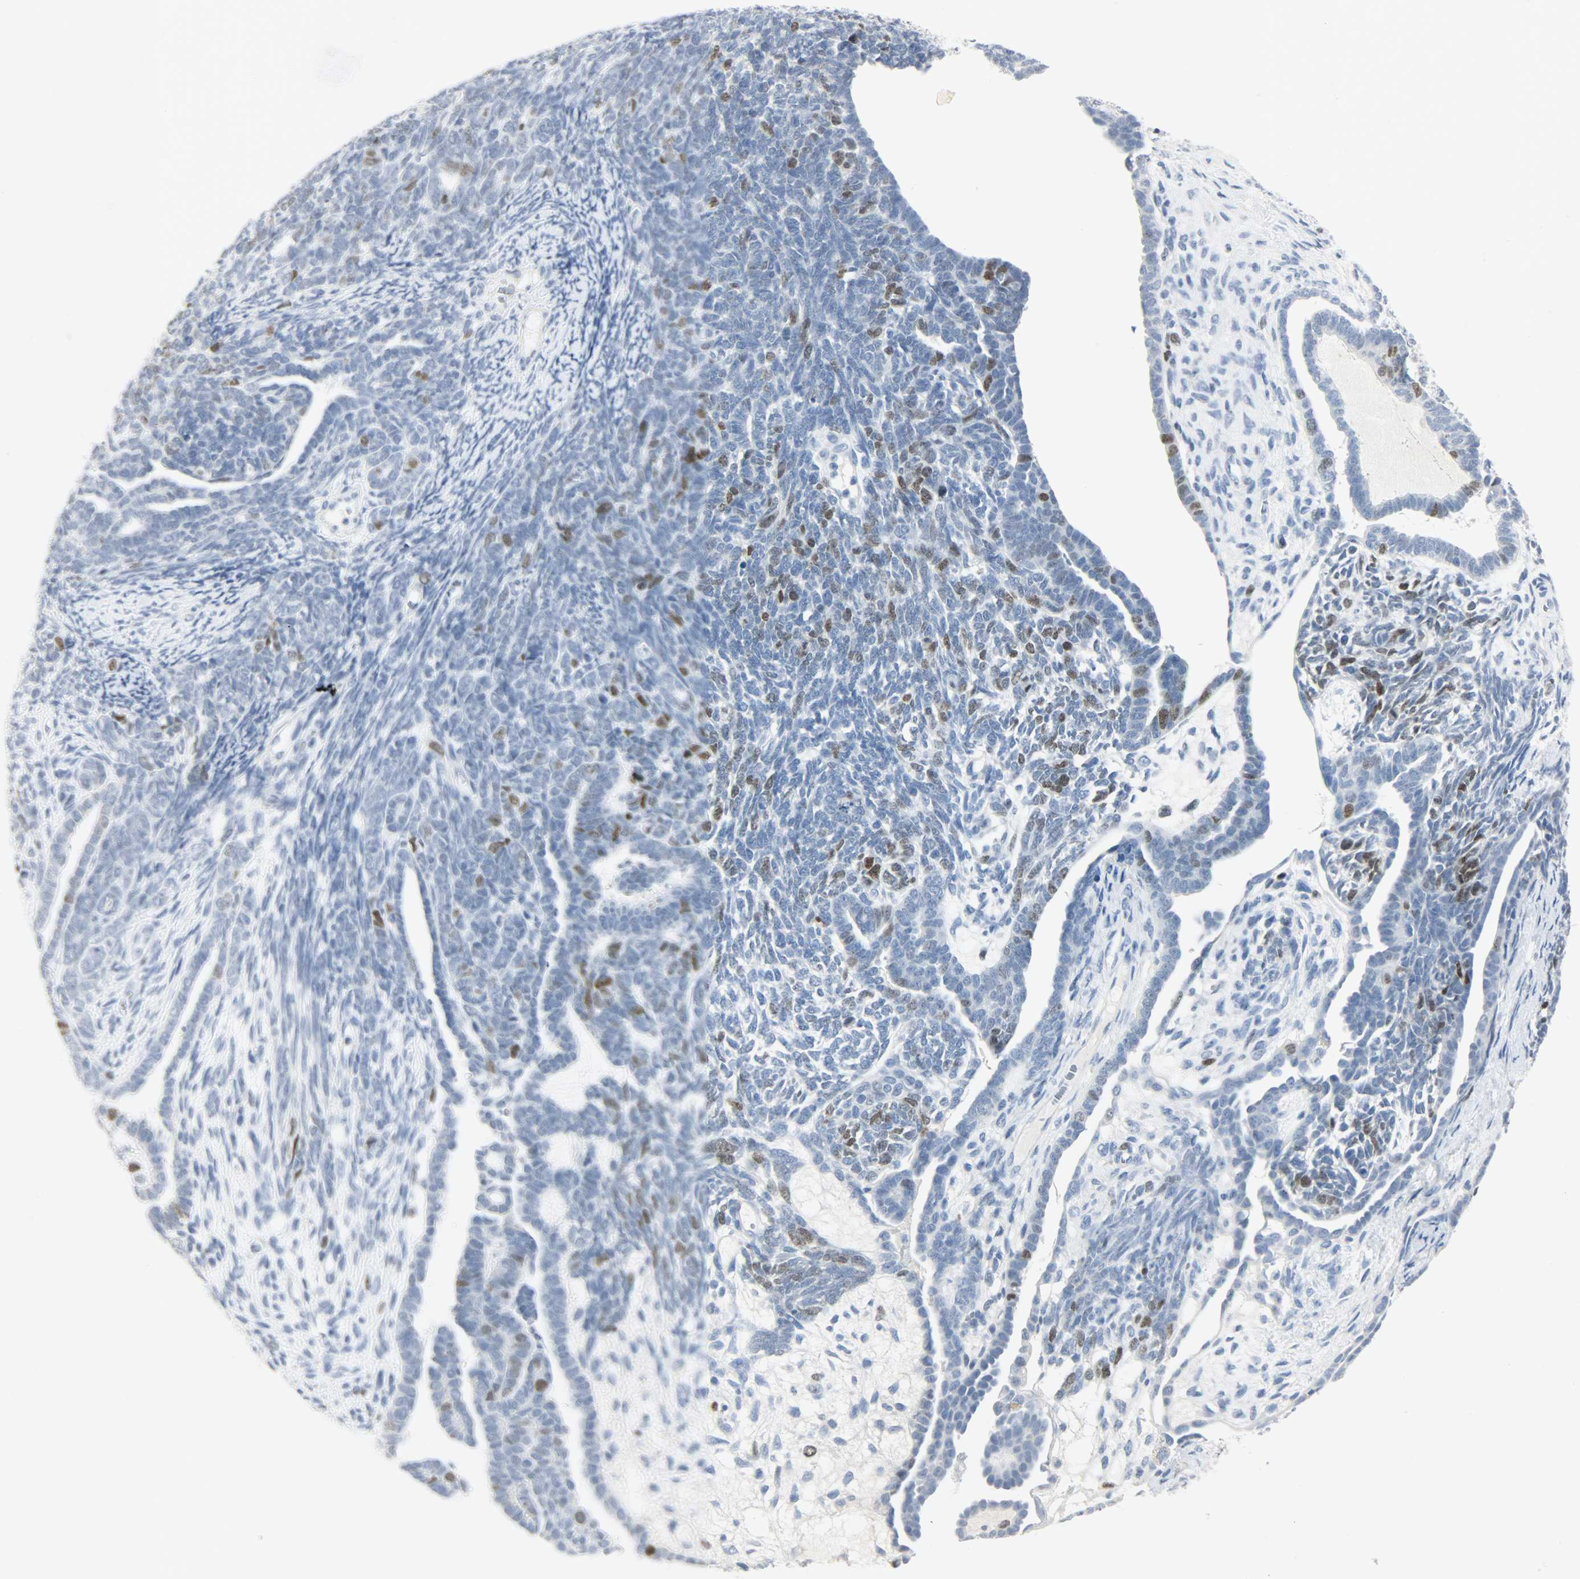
{"staining": {"intensity": "moderate", "quantity": "<25%", "location": "nuclear"}, "tissue": "endometrial cancer", "cell_type": "Tumor cells", "image_type": "cancer", "snomed": [{"axis": "morphology", "description": "Neoplasm, malignant, NOS"}, {"axis": "topography", "description": "Endometrium"}], "caption": "An image showing moderate nuclear positivity in about <25% of tumor cells in endometrial cancer, as visualized by brown immunohistochemical staining.", "gene": "HELLS", "patient": {"sex": "female", "age": 74}}